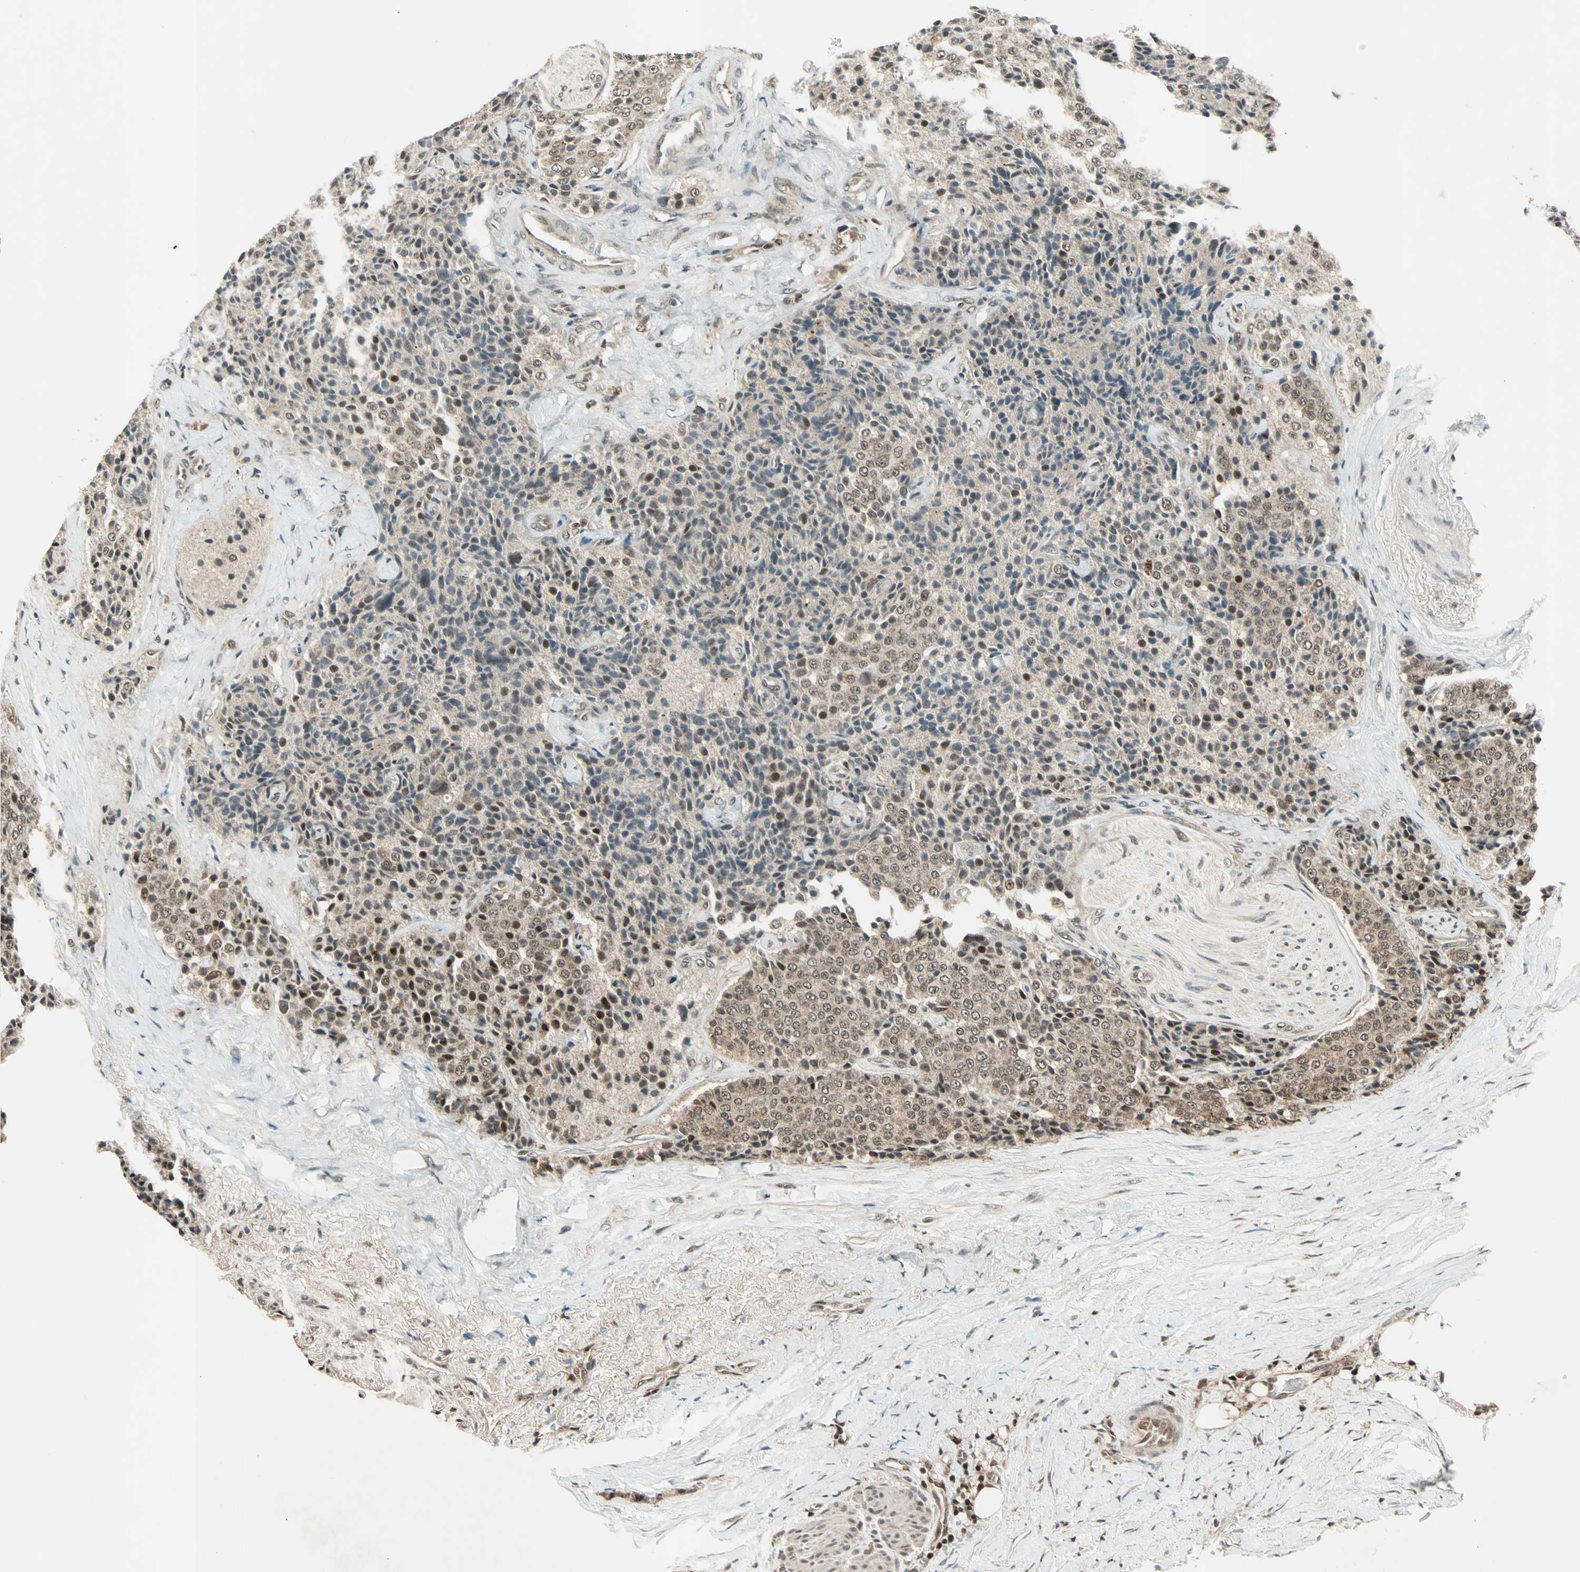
{"staining": {"intensity": "moderate", "quantity": ">75%", "location": "cytoplasmic/membranous,nuclear"}, "tissue": "carcinoid", "cell_type": "Tumor cells", "image_type": "cancer", "snomed": [{"axis": "morphology", "description": "Carcinoid, malignant, NOS"}, {"axis": "topography", "description": "Colon"}], "caption": "This histopathology image reveals carcinoid stained with immunohistochemistry to label a protein in brown. The cytoplasmic/membranous and nuclear of tumor cells show moderate positivity for the protein. Nuclei are counter-stained blue.", "gene": "ZNF44", "patient": {"sex": "female", "age": 61}}